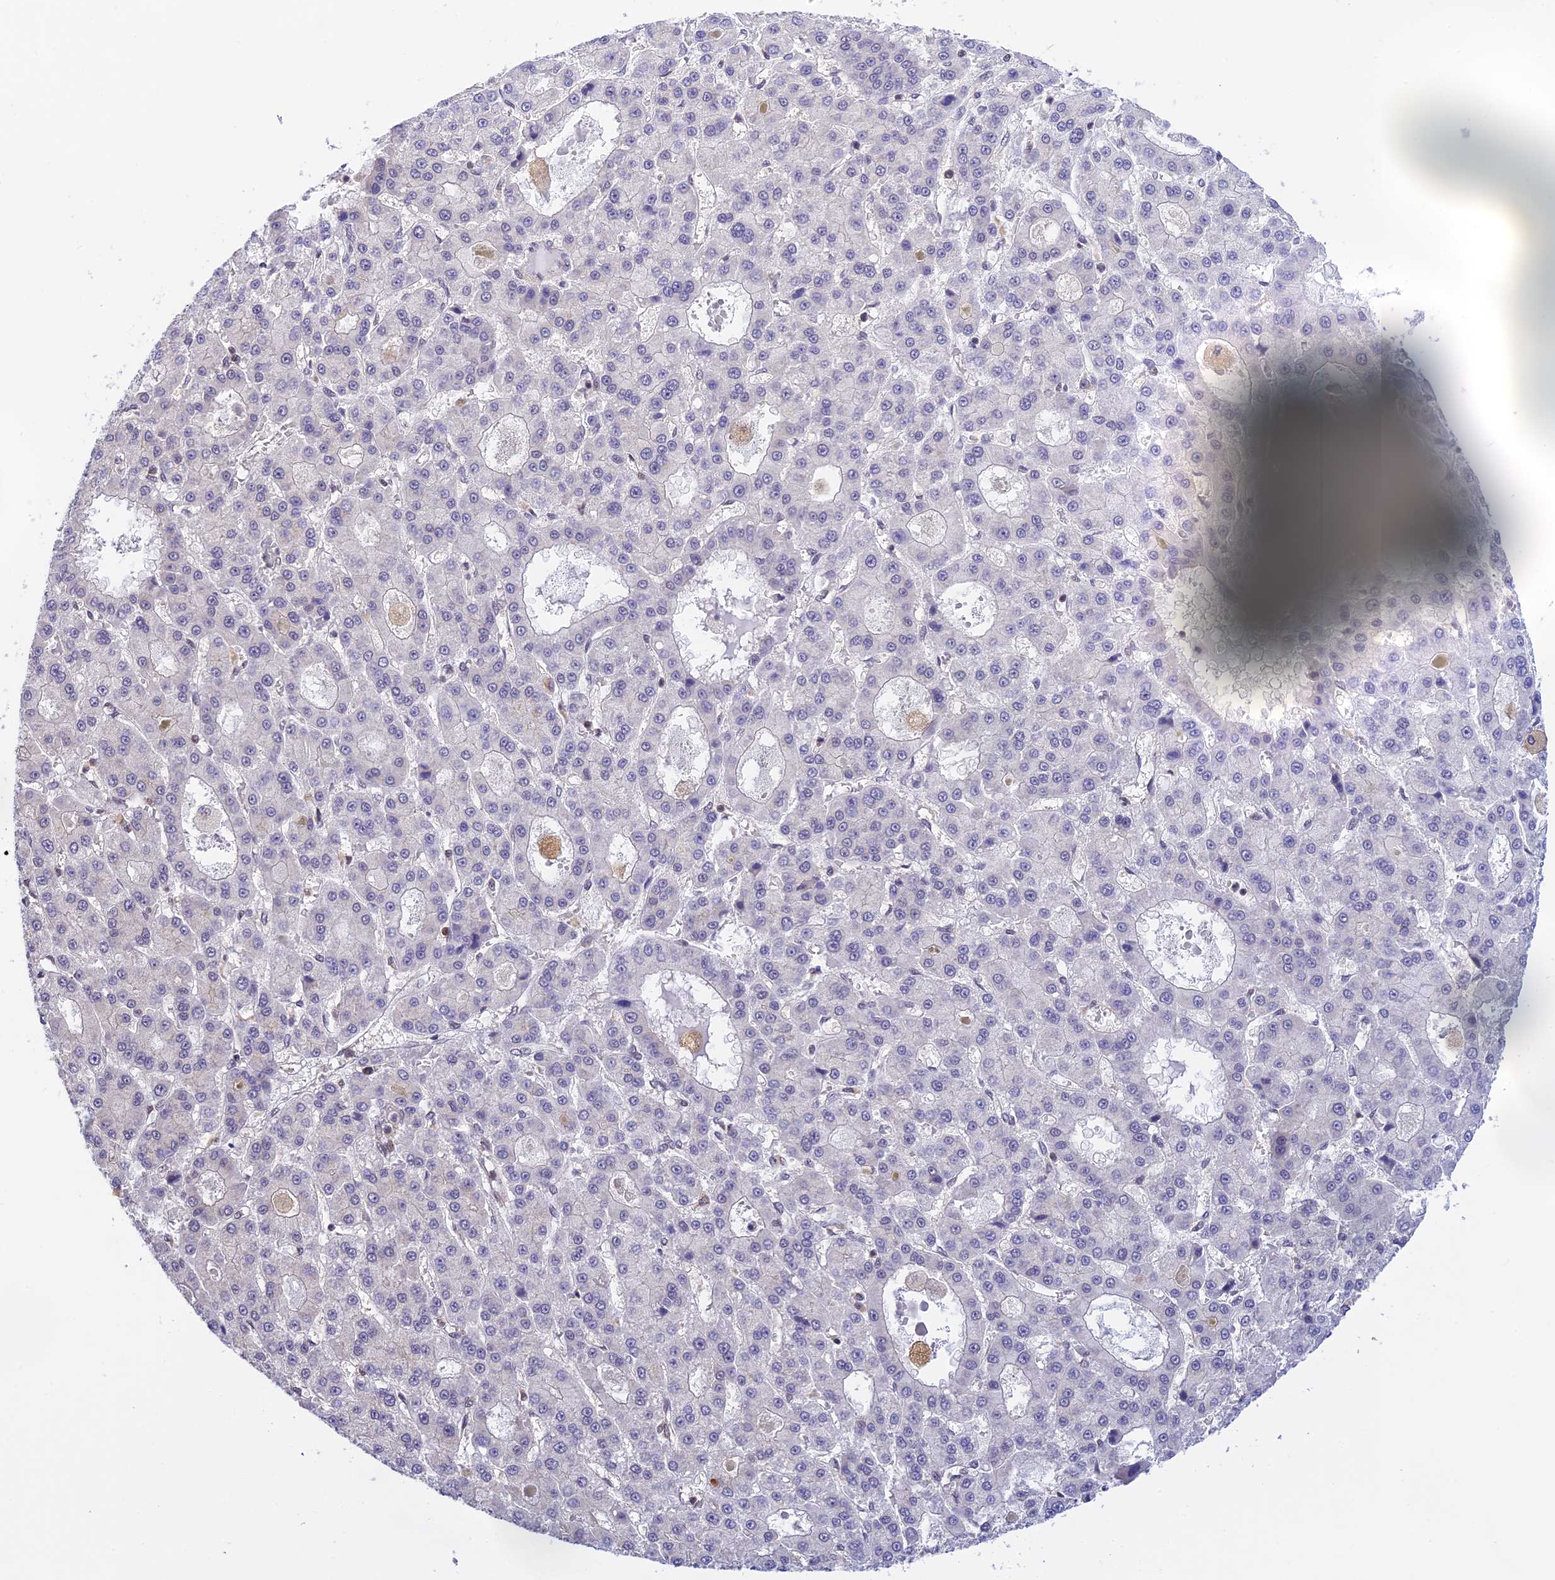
{"staining": {"intensity": "negative", "quantity": "none", "location": "none"}, "tissue": "liver cancer", "cell_type": "Tumor cells", "image_type": "cancer", "snomed": [{"axis": "morphology", "description": "Carcinoma, Hepatocellular, NOS"}, {"axis": "topography", "description": "Liver"}], "caption": "Human hepatocellular carcinoma (liver) stained for a protein using immunohistochemistry shows no positivity in tumor cells.", "gene": "THAP11", "patient": {"sex": "male", "age": 70}}